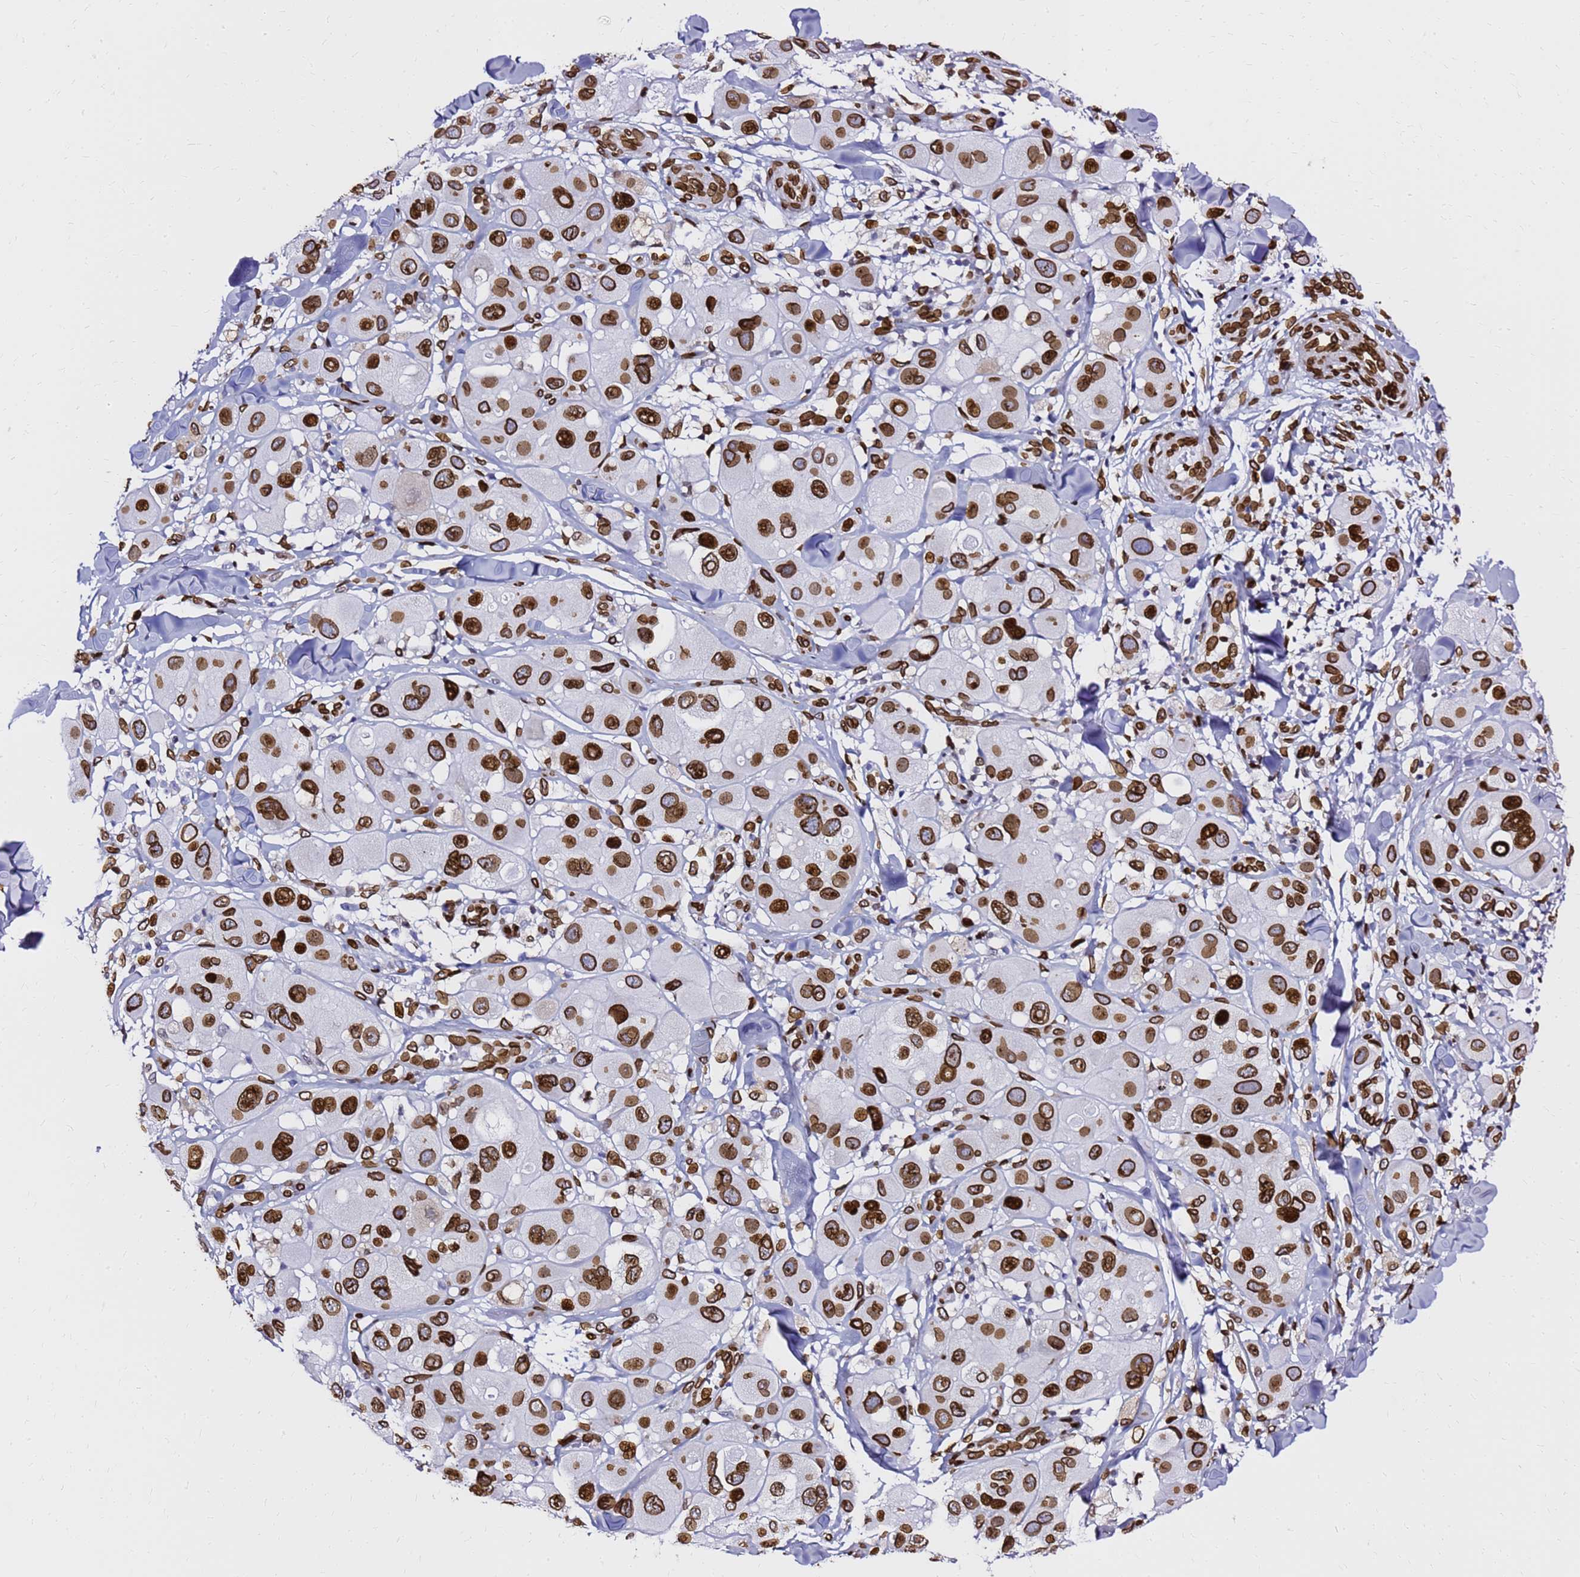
{"staining": {"intensity": "strong", "quantity": ">75%", "location": "cytoplasmic/membranous,nuclear"}, "tissue": "melanoma", "cell_type": "Tumor cells", "image_type": "cancer", "snomed": [{"axis": "morphology", "description": "Malignant melanoma, Metastatic site"}, {"axis": "topography", "description": "Skin"}], "caption": "Approximately >75% of tumor cells in melanoma exhibit strong cytoplasmic/membranous and nuclear protein expression as visualized by brown immunohistochemical staining.", "gene": "C6orf141", "patient": {"sex": "male", "age": 41}}